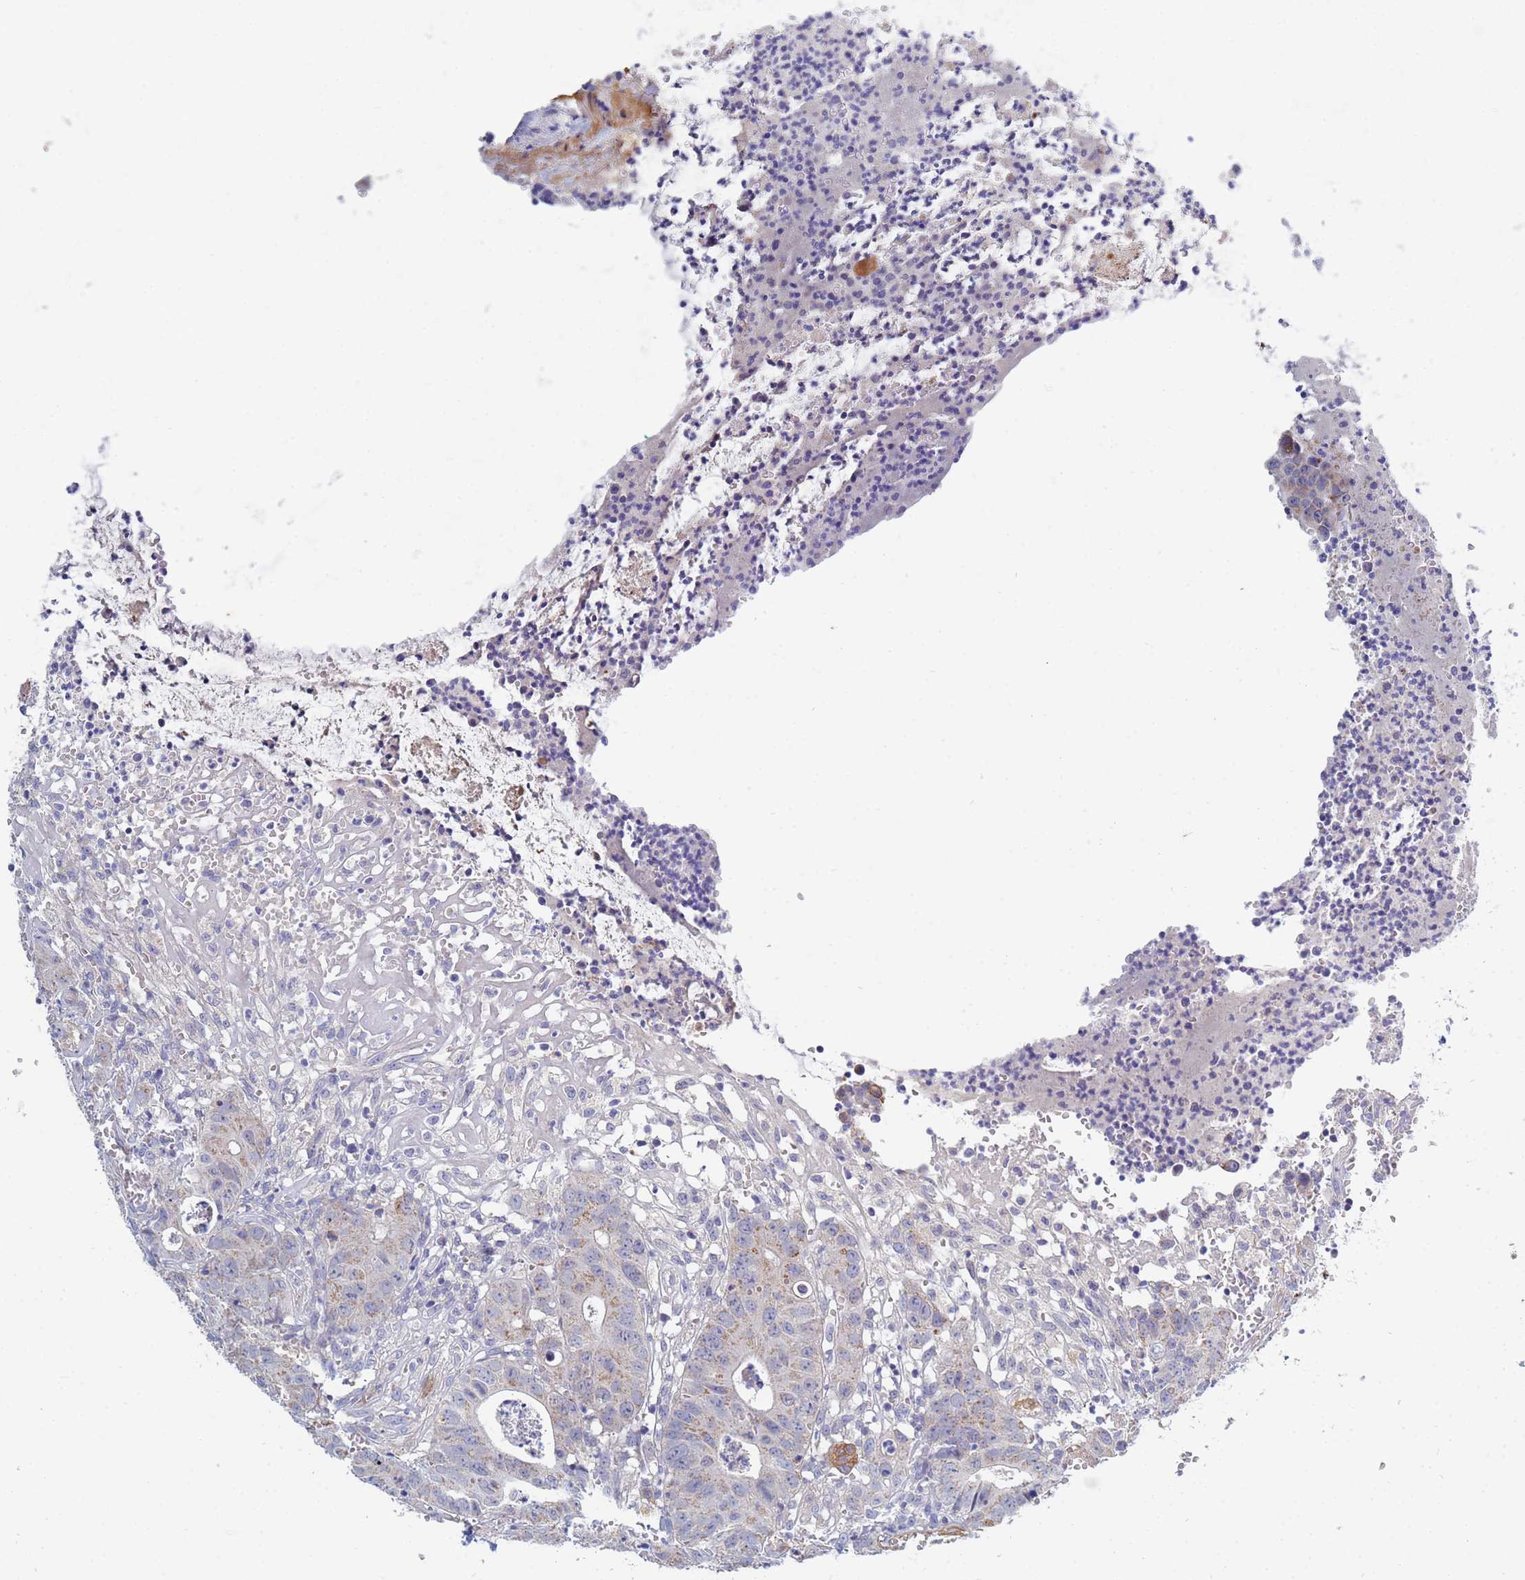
{"staining": {"intensity": "weak", "quantity": "25%-75%", "location": "cytoplasmic/membranous"}, "tissue": "colorectal cancer", "cell_type": "Tumor cells", "image_type": "cancer", "snomed": [{"axis": "morphology", "description": "Adenocarcinoma, NOS"}, {"axis": "topography", "description": "Colon"}], "caption": "Protein analysis of colorectal cancer (adenocarcinoma) tissue demonstrates weak cytoplasmic/membranous staining in approximately 25%-75% of tumor cells.", "gene": "SDR39U1", "patient": {"sex": "female", "age": 57}}